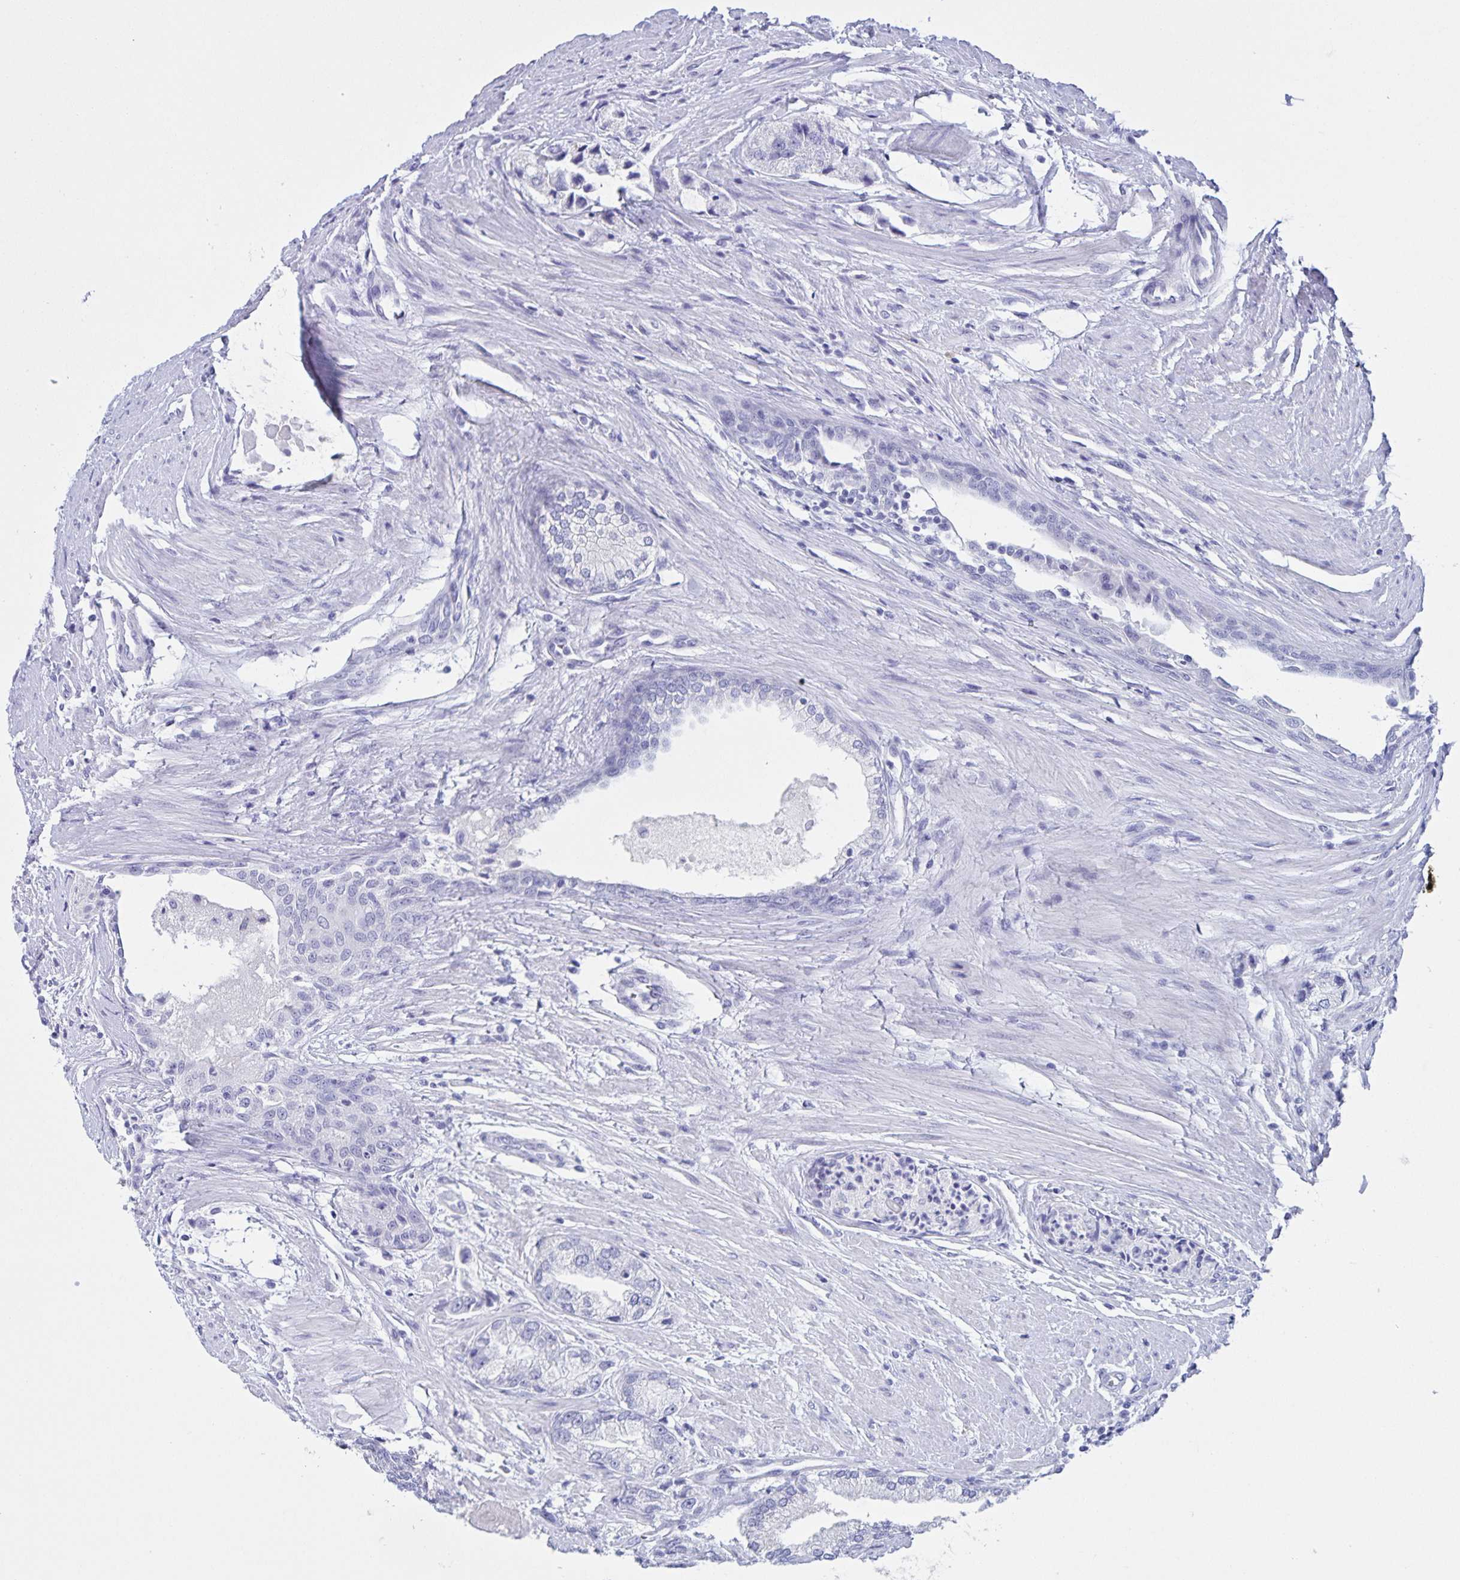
{"staining": {"intensity": "negative", "quantity": "none", "location": "none"}, "tissue": "prostate cancer", "cell_type": "Tumor cells", "image_type": "cancer", "snomed": [{"axis": "morphology", "description": "Adenocarcinoma, Low grade"}, {"axis": "topography", "description": "Prostate"}], "caption": "Prostate cancer stained for a protein using immunohistochemistry (IHC) demonstrates no expression tumor cells.", "gene": "TGIF2LX", "patient": {"sex": "male", "age": 69}}